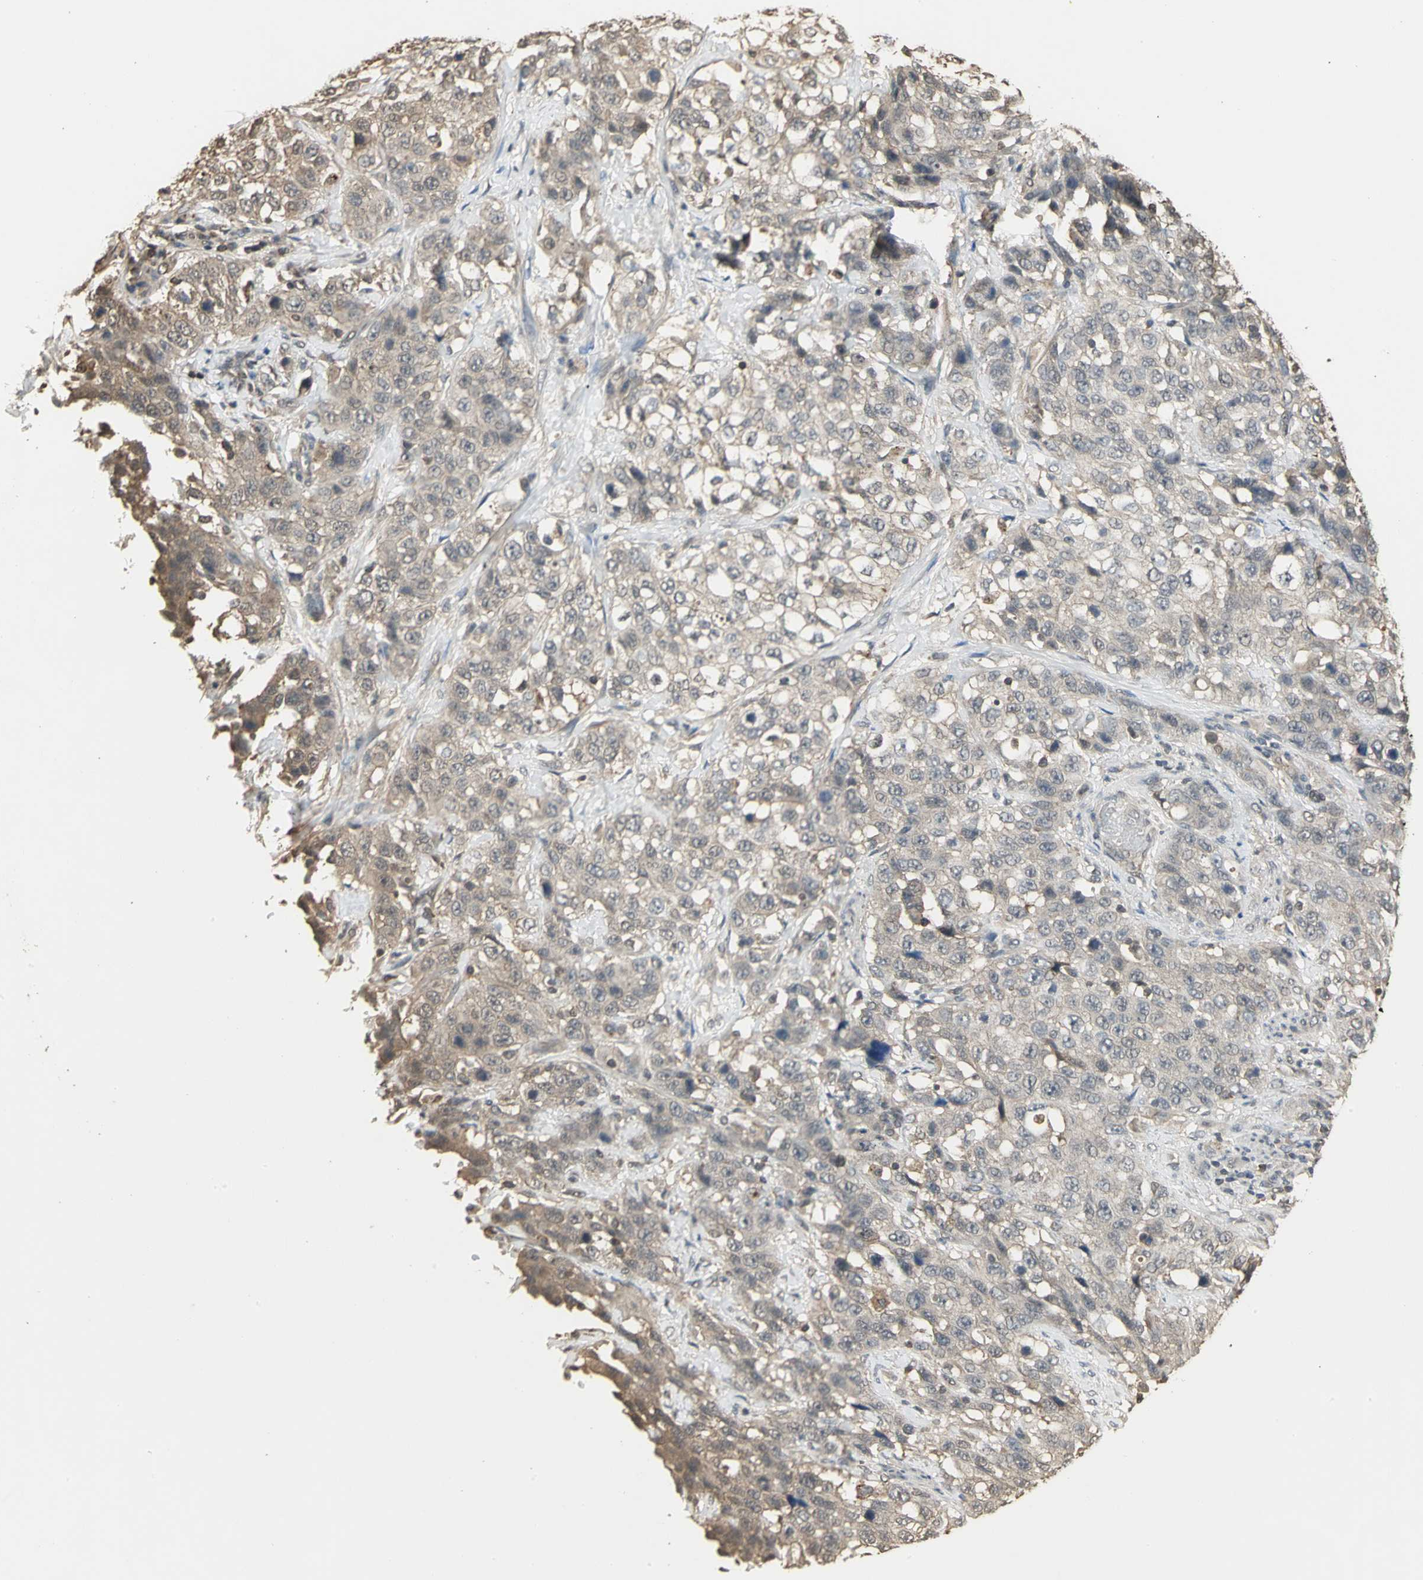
{"staining": {"intensity": "weak", "quantity": ">75%", "location": "cytoplasmic/membranous"}, "tissue": "stomach cancer", "cell_type": "Tumor cells", "image_type": "cancer", "snomed": [{"axis": "morphology", "description": "Normal tissue, NOS"}, {"axis": "morphology", "description": "Adenocarcinoma, NOS"}, {"axis": "topography", "description": "Stomach"}], "caption": "Protein staining by IHC exhibits weak cytoplasmic/membranous expression in approximately >75% of tumor cells in adenocarcinoma (stomach).", "gene": "PARK7", "patient": {"sex": "male", "age": 48}}